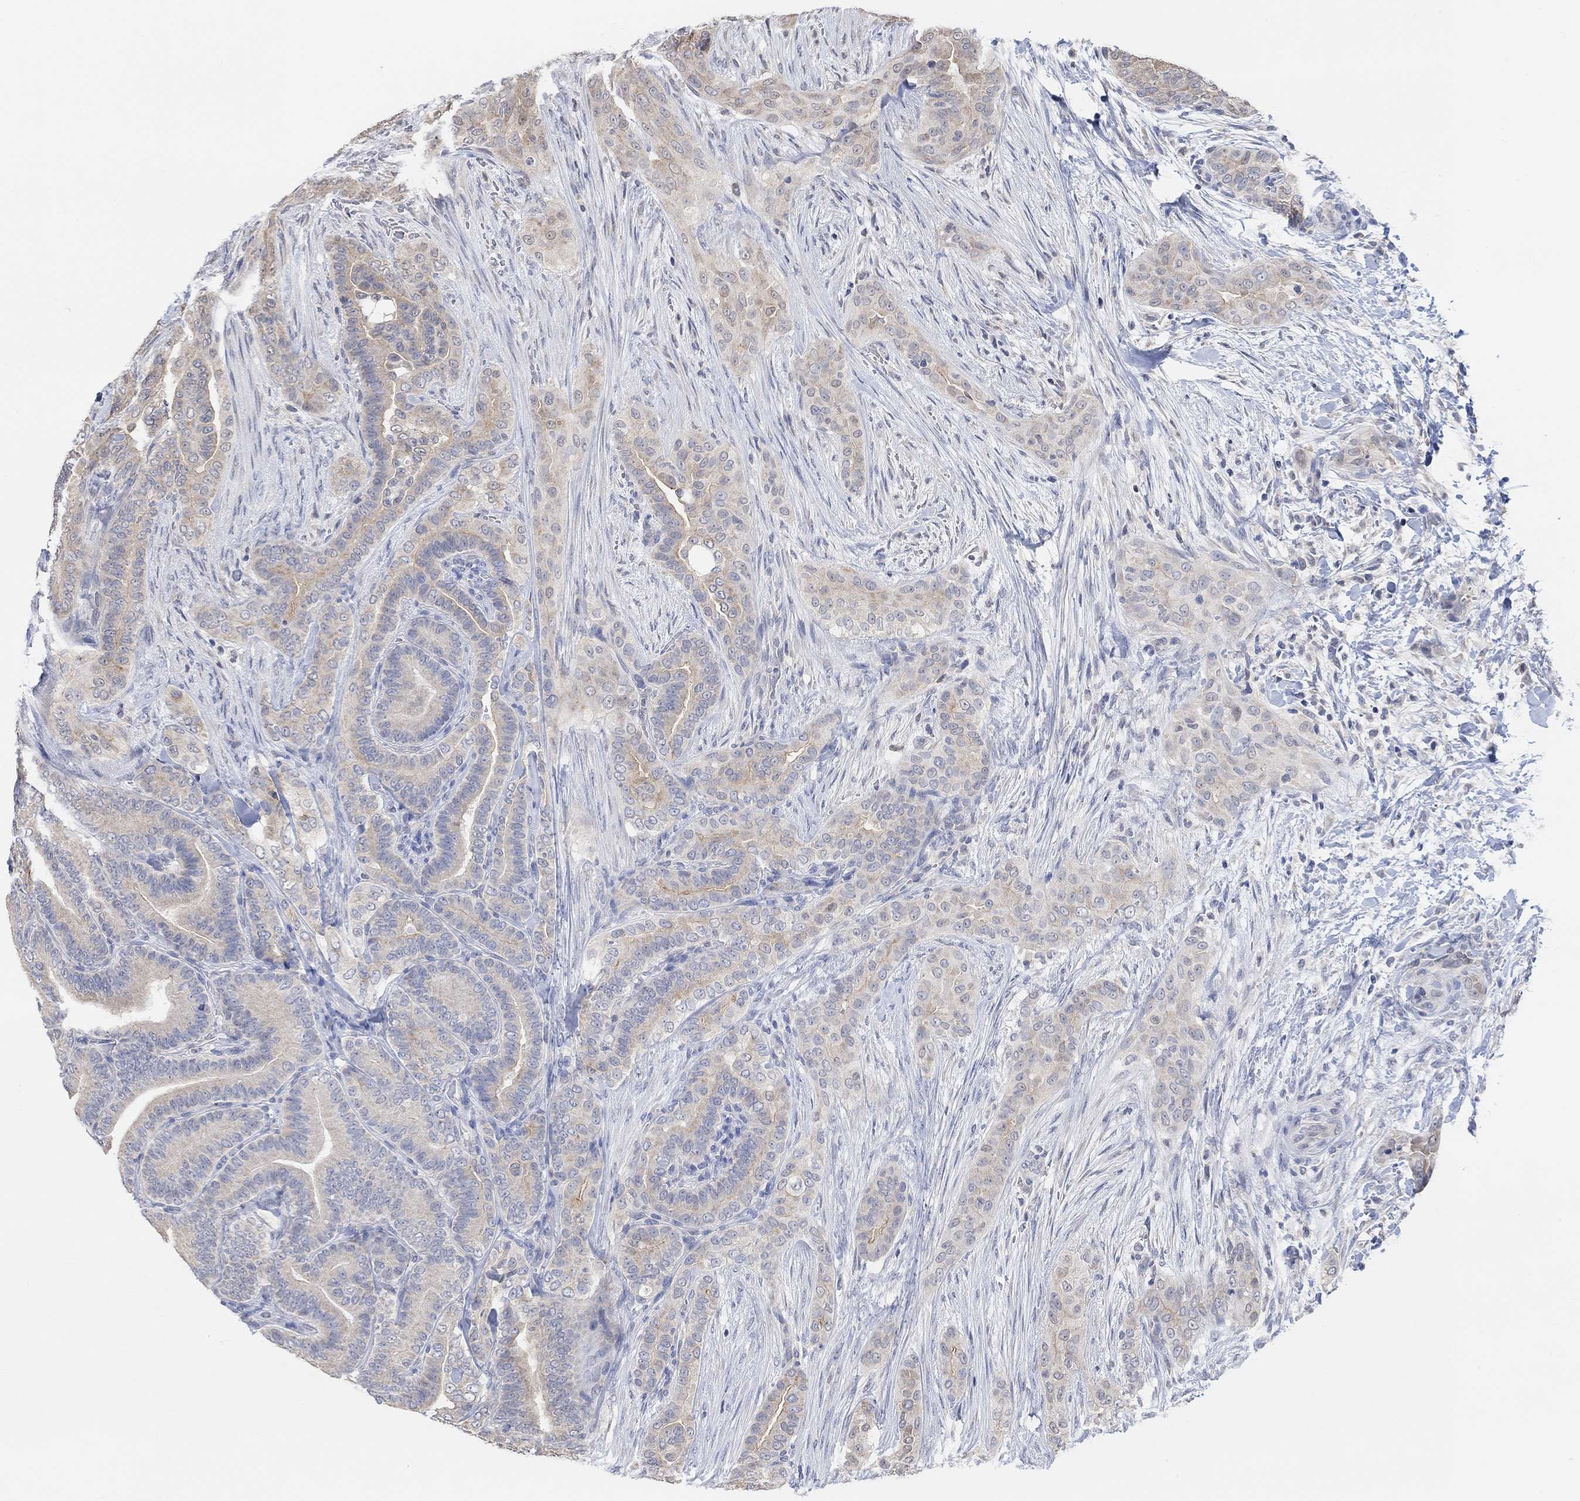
{"staining": {"intensity": "weak", "quantity": "<25%", "location": "cytoplasmic/membranous"}, "tissue": "thyroid cancer", "cell_type": "Tumor cells", "image_type": "cancer", "snomed": [{"axis": "morphology", "description": "Papillary adenocarcinoma, NOS"}, {"axis": "topography", "description": "Thyroid gland"}], "caption": "This is an immunohistochemistry (IHC) photomicrograph of thyroid cancer (papillary adenocarcinoma). There is no positivity in tumor cells.", "gene": "MUC1", "patient": {"sex": "male", "age": 61}}